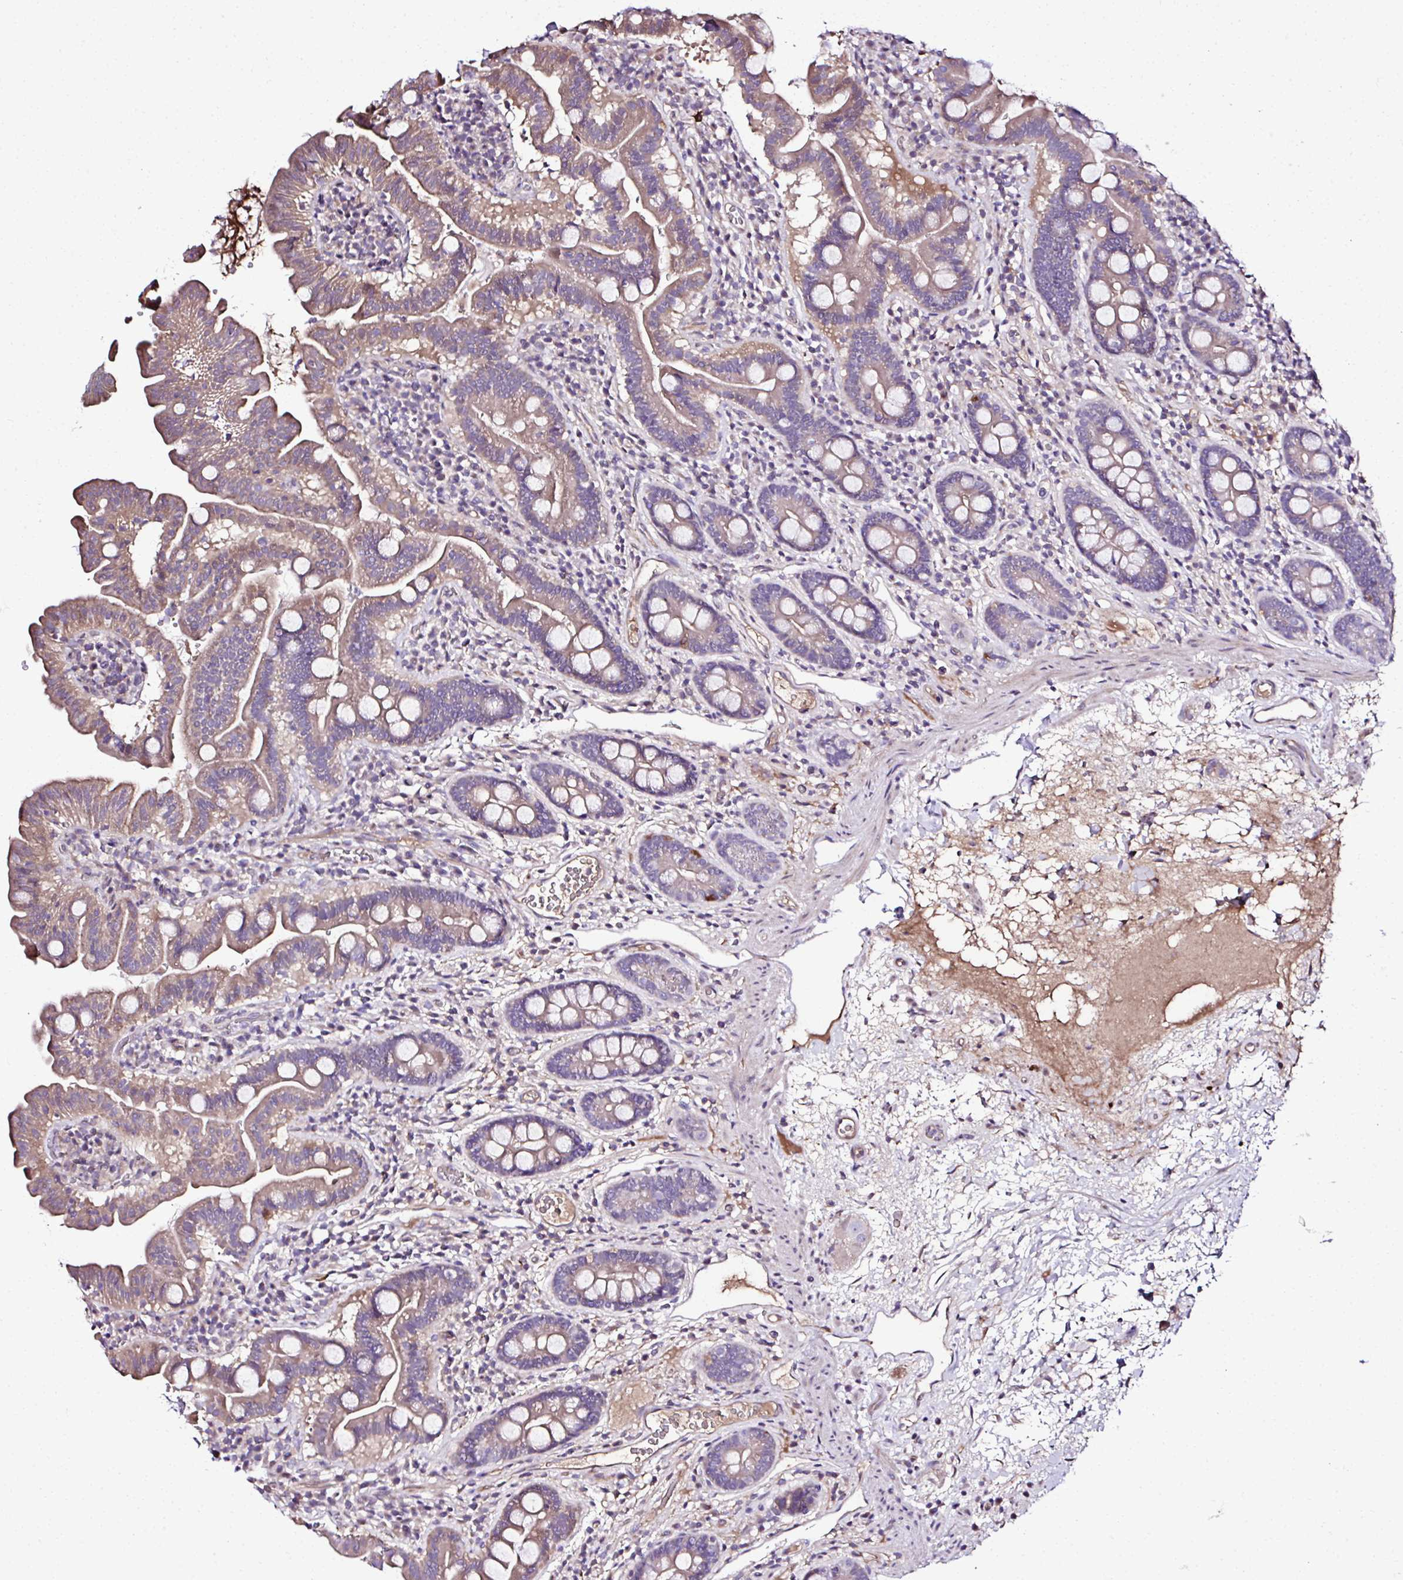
{"staining": {"intensity": "weak", "quantity": ">75%", "location": "cytoplasmic/membranous"}, "tissue": "small intestine", "cell_type": "Glandular cells", "image_type": "normal", "snomed": [{"axis": "morphology", "description": "Normal tissue, NOS"}, {"axis": "topography", "description": "Small intestine"}], "caption": "Benign small intestine reveals weak cytoplasmic/membranous staining in approximately >75% of glandular cells.", "gene": "CCDC85C", "patient": {"sex": "male", "age": 26}}